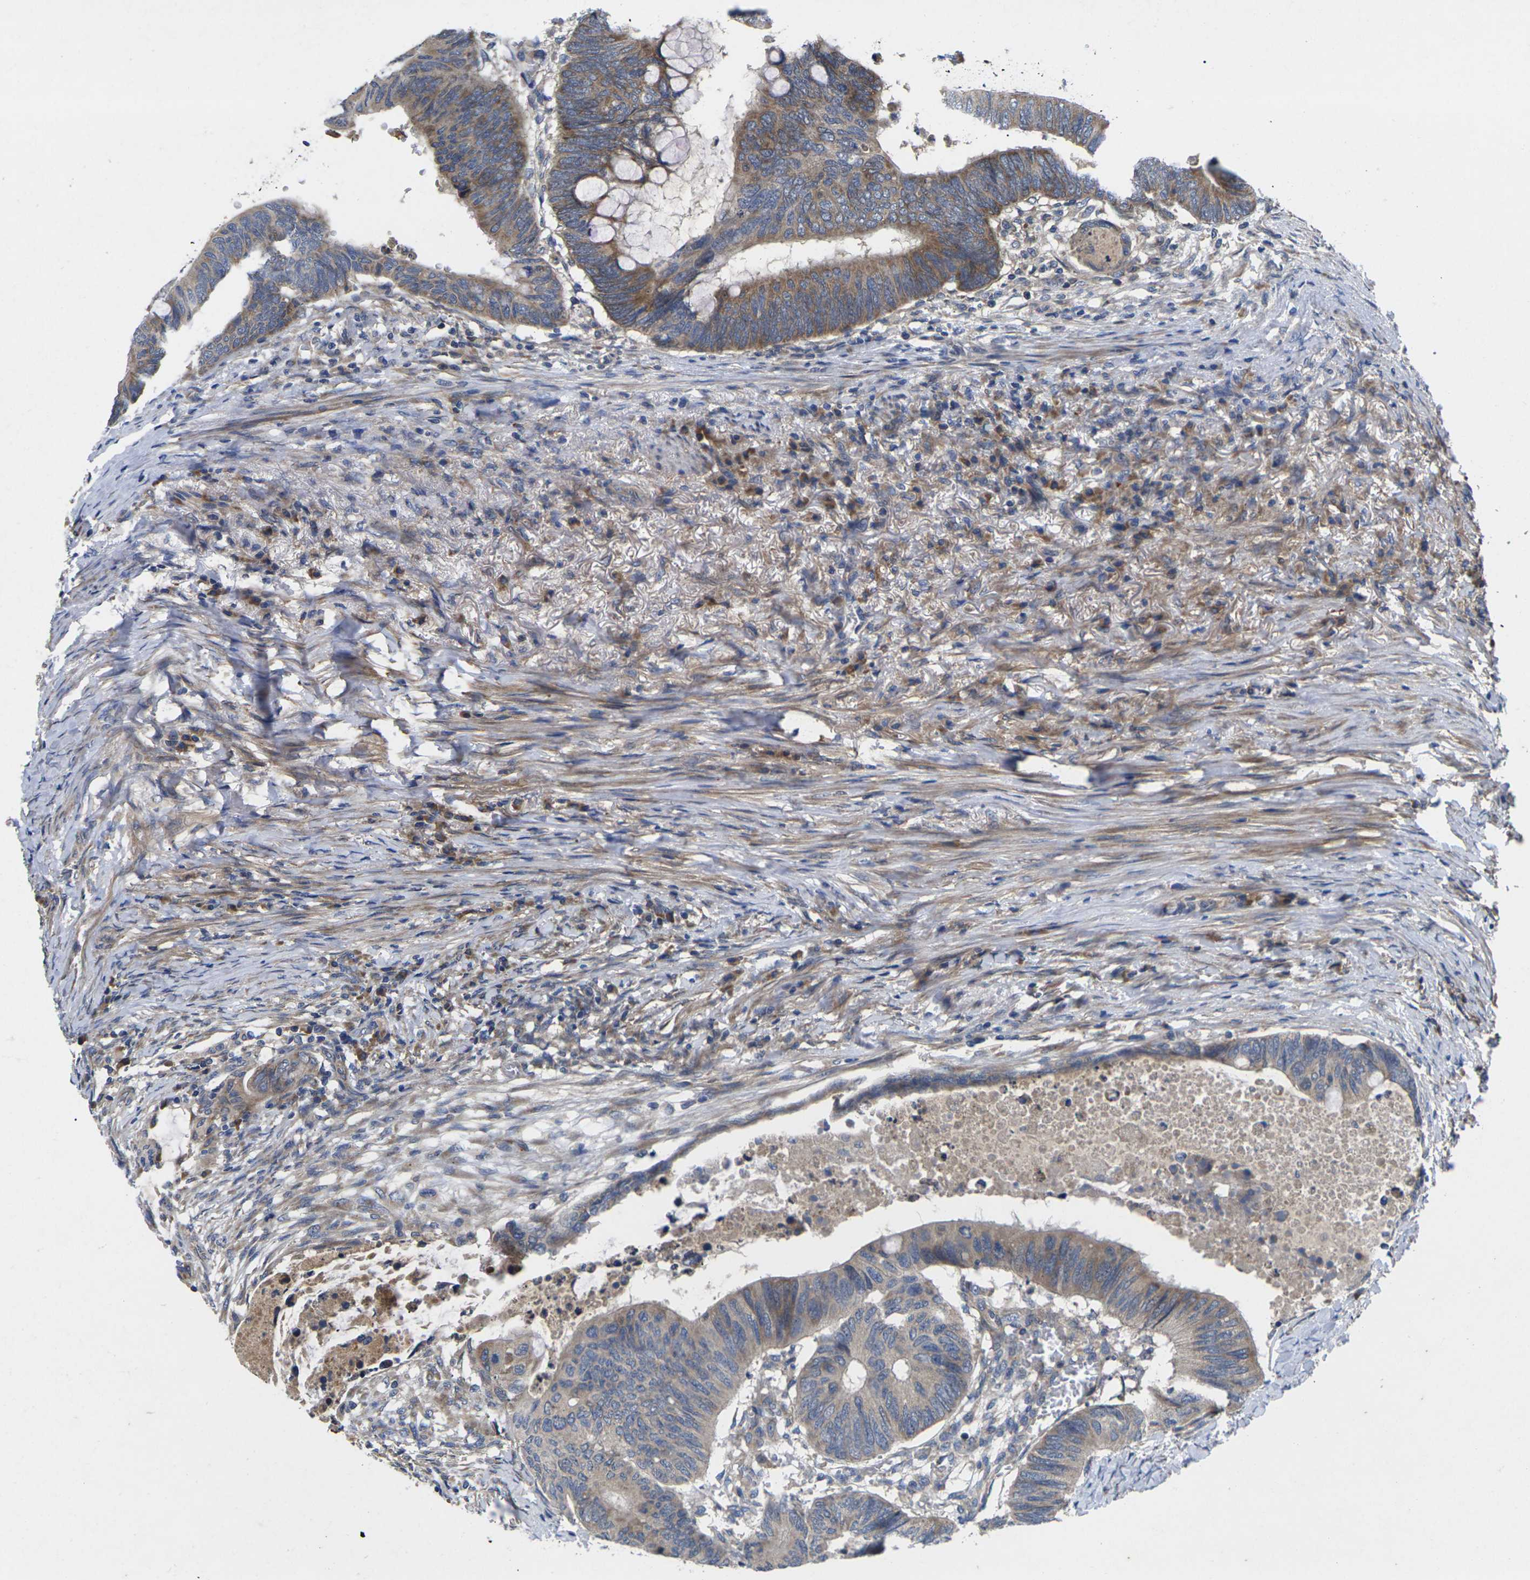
{"staining": {"intensity": "moderate", "quantity": ">75%", "location": "cytoplasmic/membranous"}, "tissue": "colorectal cancer", "cell_type": "Tumor cells", "image_type": "cancer", "snomed": [{"axis": "morphology", "description": "Normal tissue, NOS"}, {"axis": "morphology", "description": "Adenocarcinoma, NOS"}, {"axis": "topography", "description": "Rectum"}, {"axis": "topography", "description": "Peripheral nerve tissue"}], "caption": "Approximately >75% of tumor cells in human colorectal cancer exhibit moderate cytoplasmic/membranous protein positivity as visualized by brown immunohistochemical staining.", "gene": "KIF1B", "patient": {"sex": "male", "age": 92}}